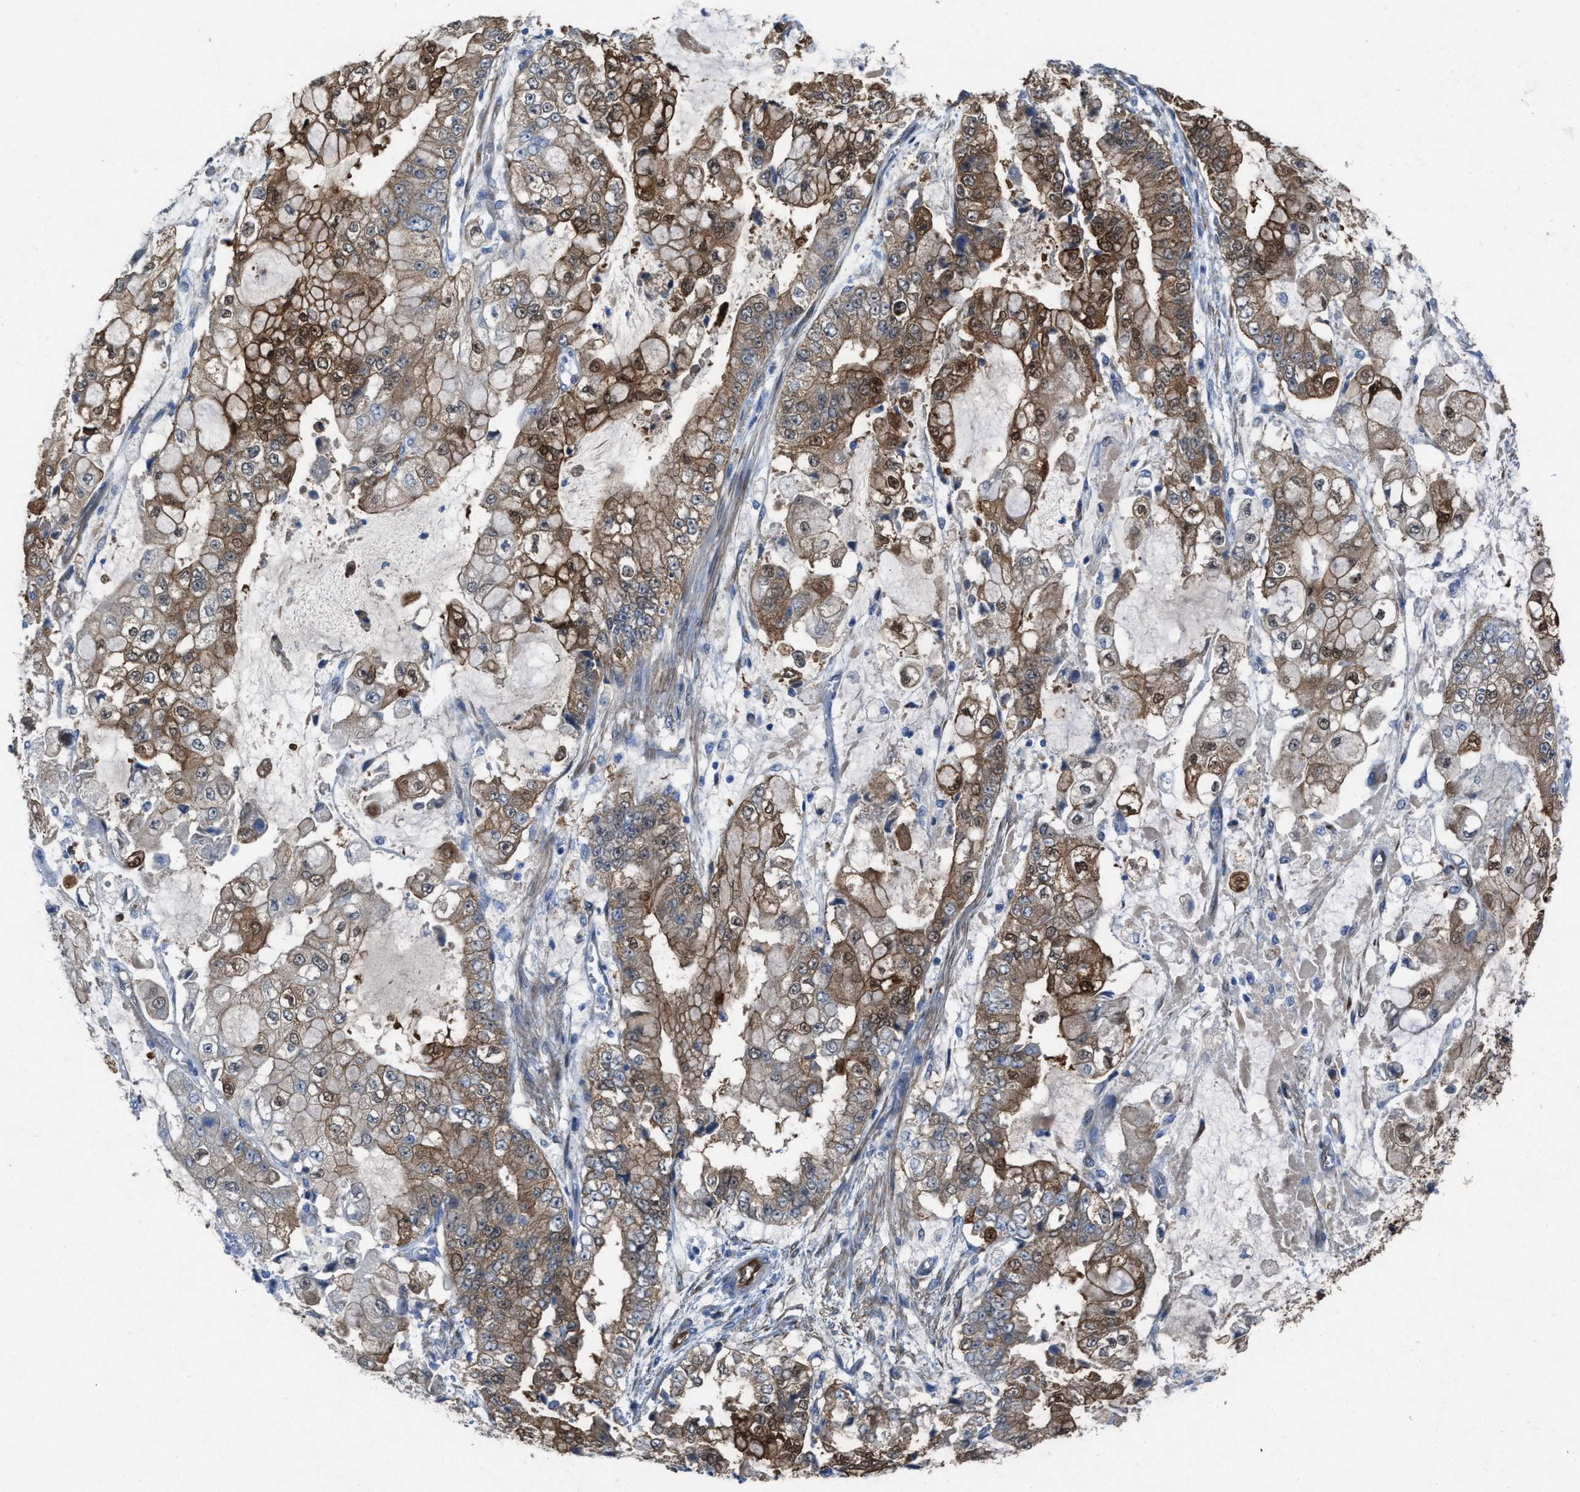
{"staining": {"intensity": "moderate", "quantity": ">75%", "location": "cytoplasmic/membranous,nuclear"}, "tissue": "stomach cancer", "cell_type": "Tumor cells", "image_type": "cancer", "snomed": [{"axis": "morphology", "description": "Adenocarcinoma, NOS"}, {"axis": "topography", "description": "Stomach"}], "caption": "Protein expression analysis of human stomach adenocarcinoma reveals moderate cytoplasmic/membranous and nuclear positivity in about >75% of tumor cells.", "gene": "ASS1", "patient": {"sex": "male", "age": 76}}